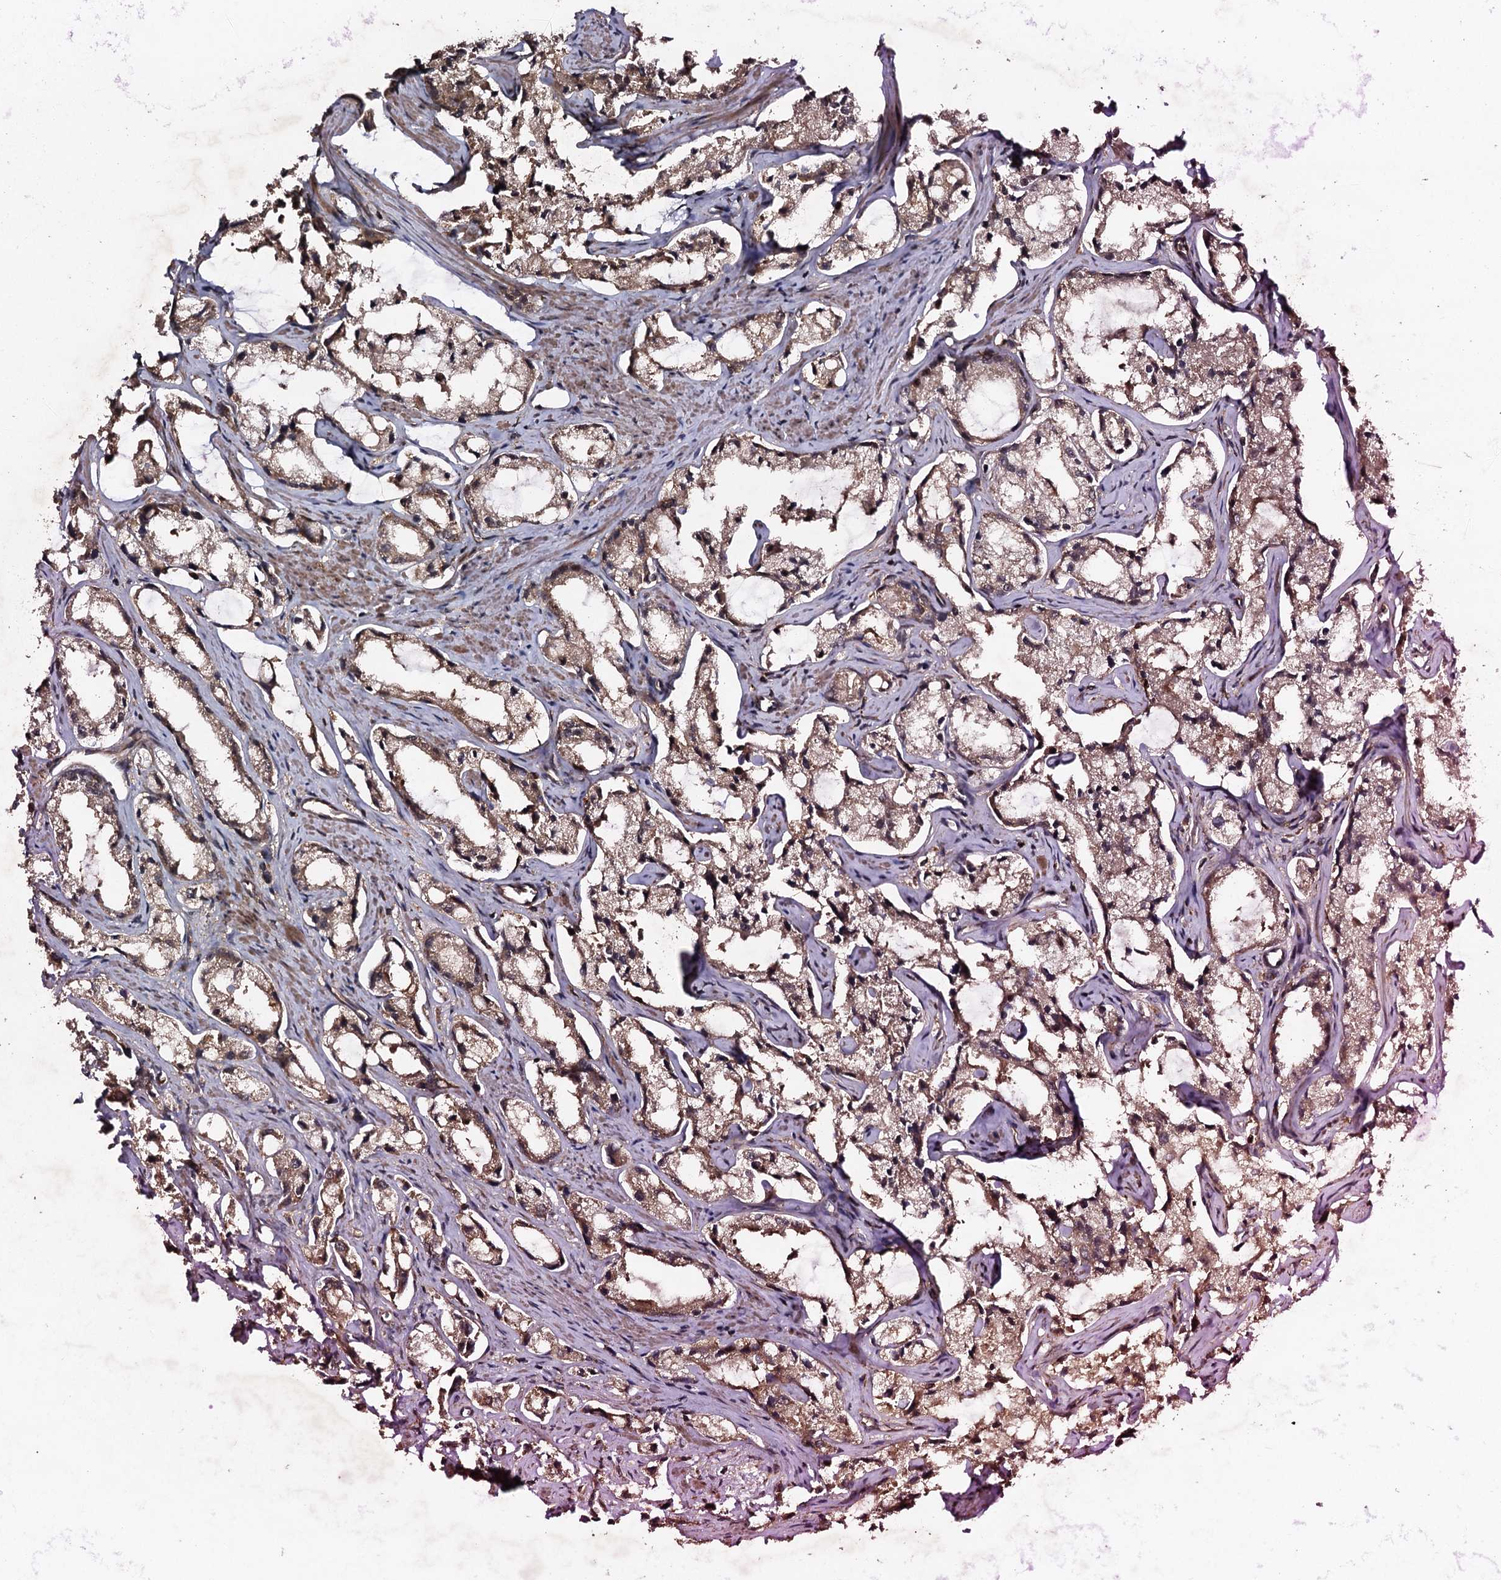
{"staining": {"intensity": "moderate", "quantity": ">75%", "location": "cytoplasmic/membranous,nuclear"}, "tissue": "prostate cancer", "cell_type": "Tumor cells", "image_type": "cancer", "snomed": [{"axis": "morphology", "description": "Adenocarcinoma, High grade"}, {"axis": "topography", "description": "Prostate"}], "caption": "DAB (3,3'-diaminobenzidine) immunohistochemical staining of human prostate cancer (adenocarcinoma (high-grade)) displays moderate cytoplasmic/membranous and nuclear protein staining in about >75% of tumor cells. (DAB = brown stain, brightfield microscopy at high magnification).", "gene": "ADGRG3", "patient": {"sex": "male", "age": 66}}